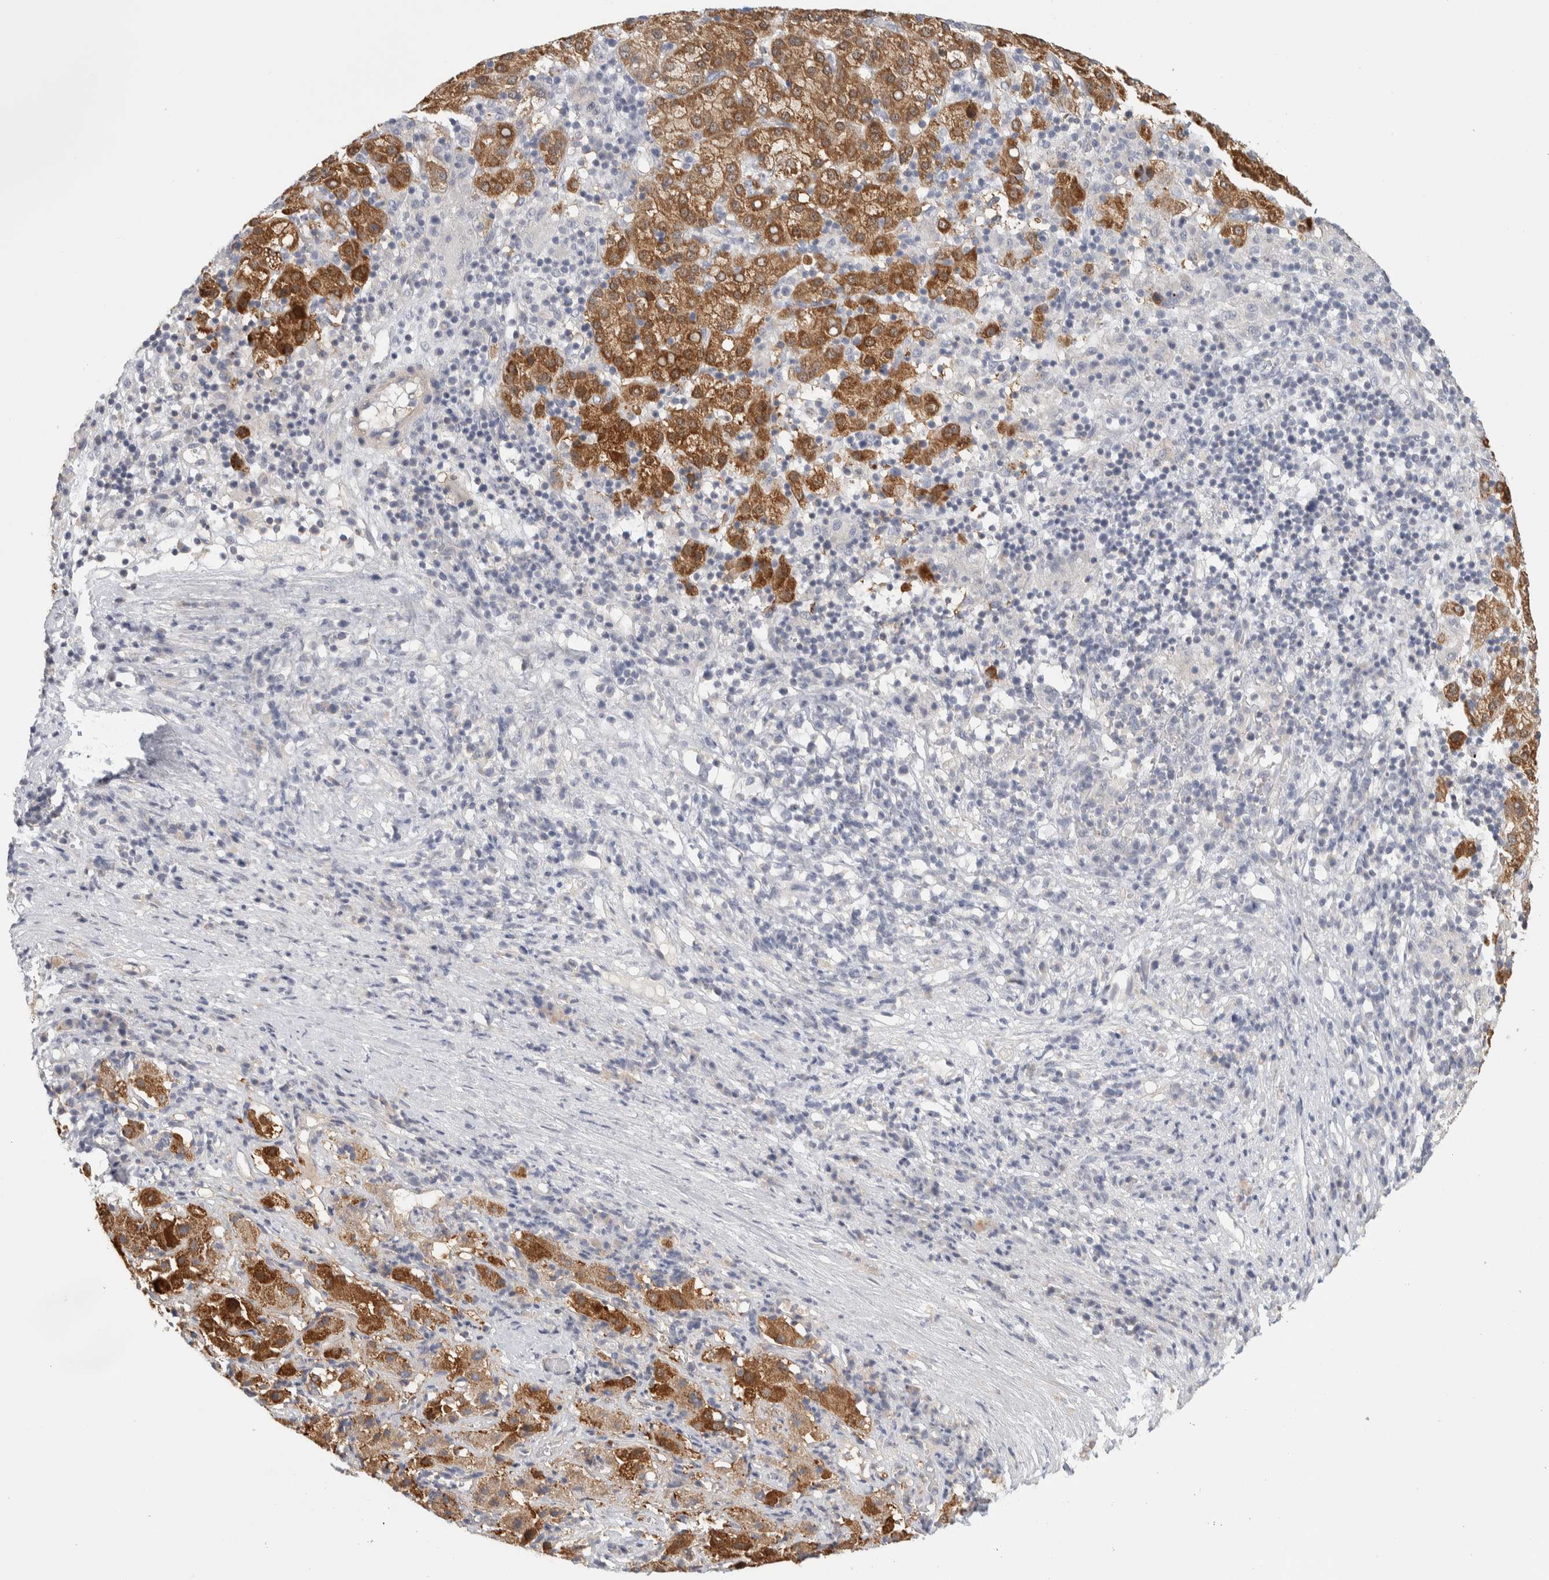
{"staining": {"intensity": "strong", "quantity": ">75%", "location": "cytoplasmic/membranous"}, "tissue": "liver cancer", "cell_type": "Tumor cells", "image_type": "cancer", "snomed": [{"axis": "morphology", "description": "Carcinoma, Hepatocellular, NOS"}, {"axis": "topography", "description": "Liver"}], "caption": "The immunohistochemical stain highlights strong cytoplasmic/membranous staining in tumor cells of liver hepatocellular carcinoma tissue.", "gene": "DCXR", "patient": {"sex": "female", "age": 58}}